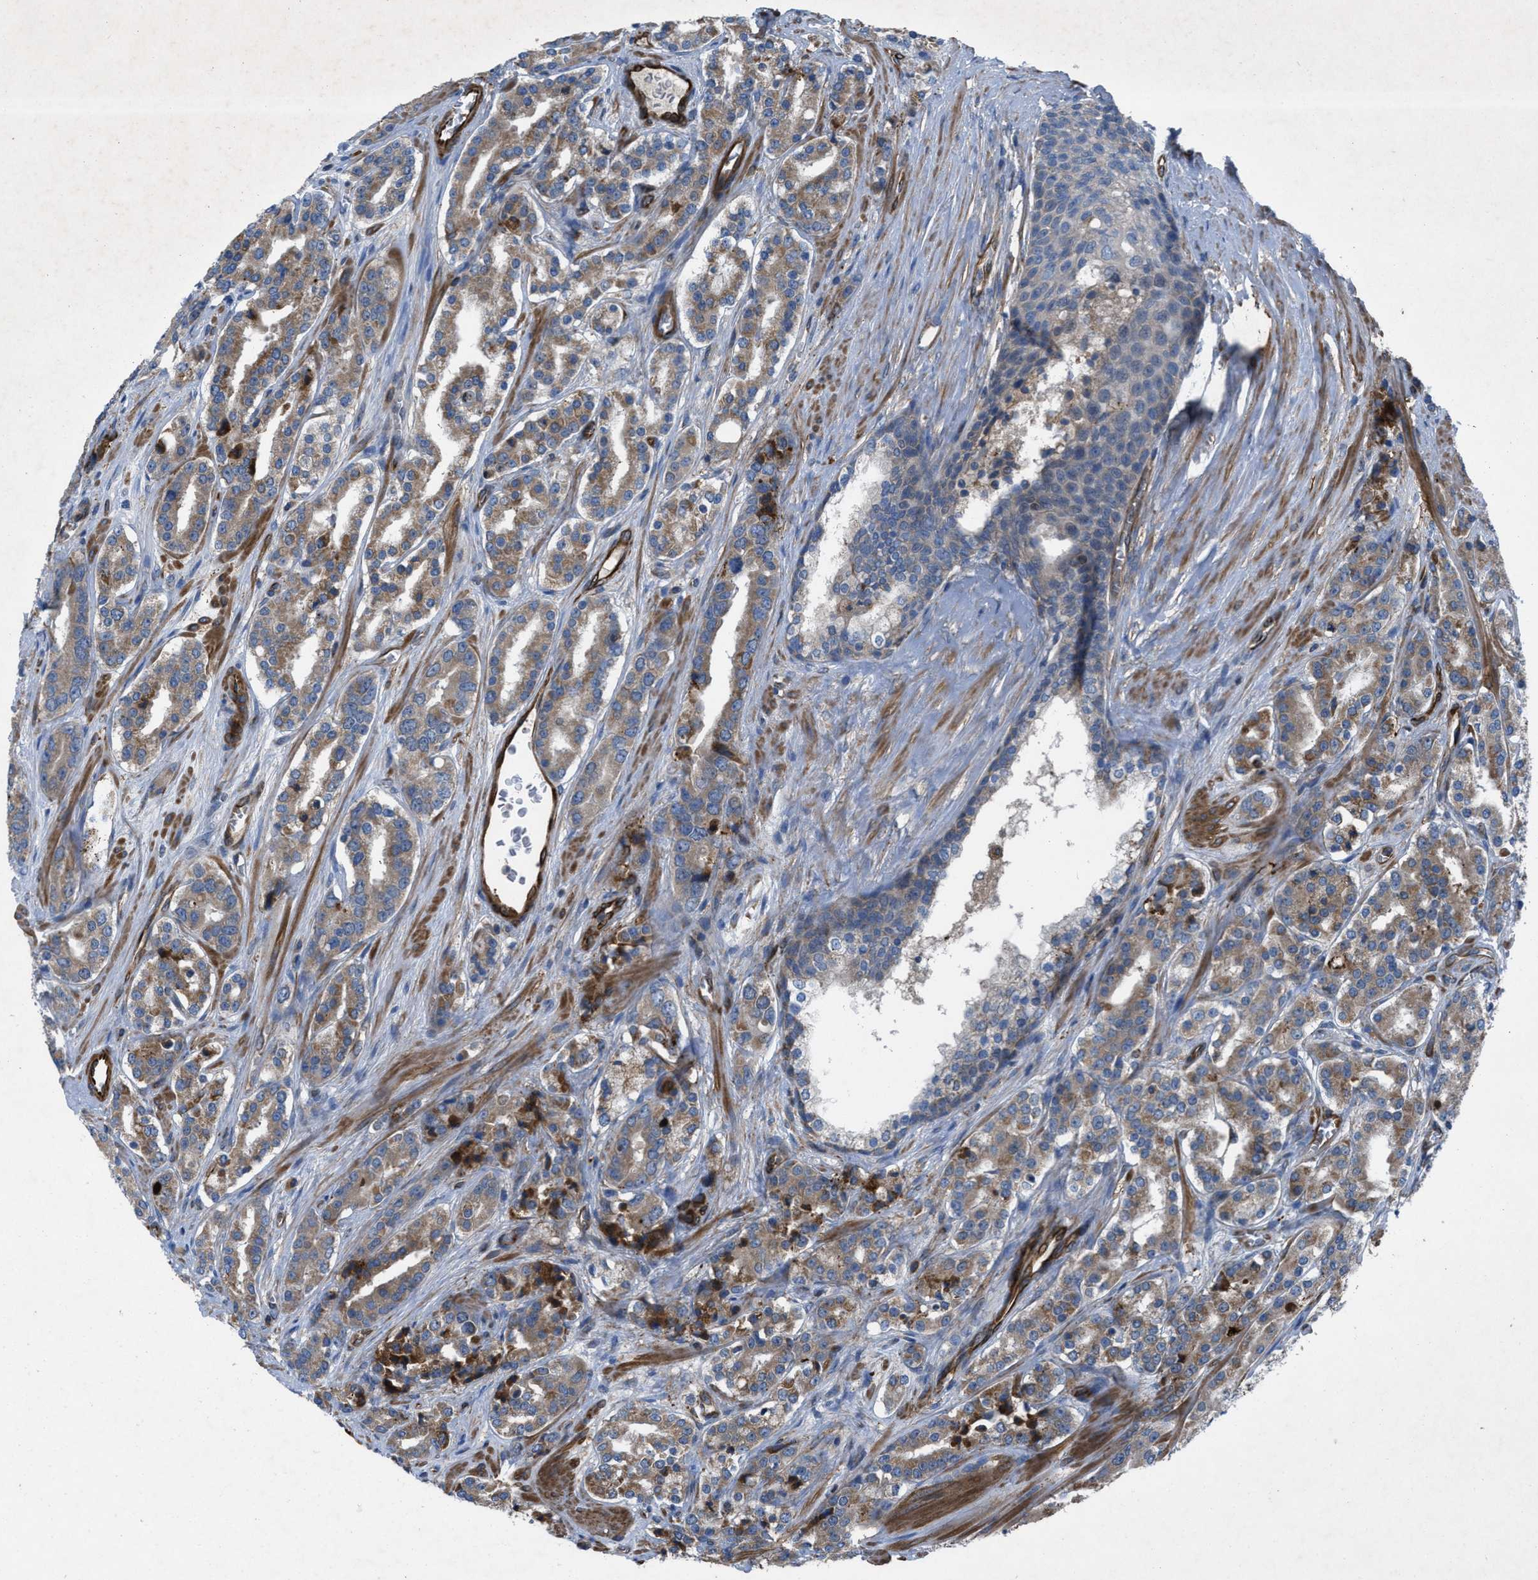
{"staining": {"intensity": "weak", "quantity": "25%-75%", "location": "cytoplasmic/membranous"}, "tissue": "prostate cancer", "cell_type": "Tumor cells", "image_type": "cancer", "snomed": [{"axis": "morphology", "description": "Adenocarcinoma, High grade"}, {"axis": "topography", "description": "Prostate"}], "caption": "Human prostate high-grade adenocarcinoma stained with a protein marker exhibits weak staining in tumor cells.", "gene": "SLC6A9", "patient": {"sex": "male", "age": 60}}